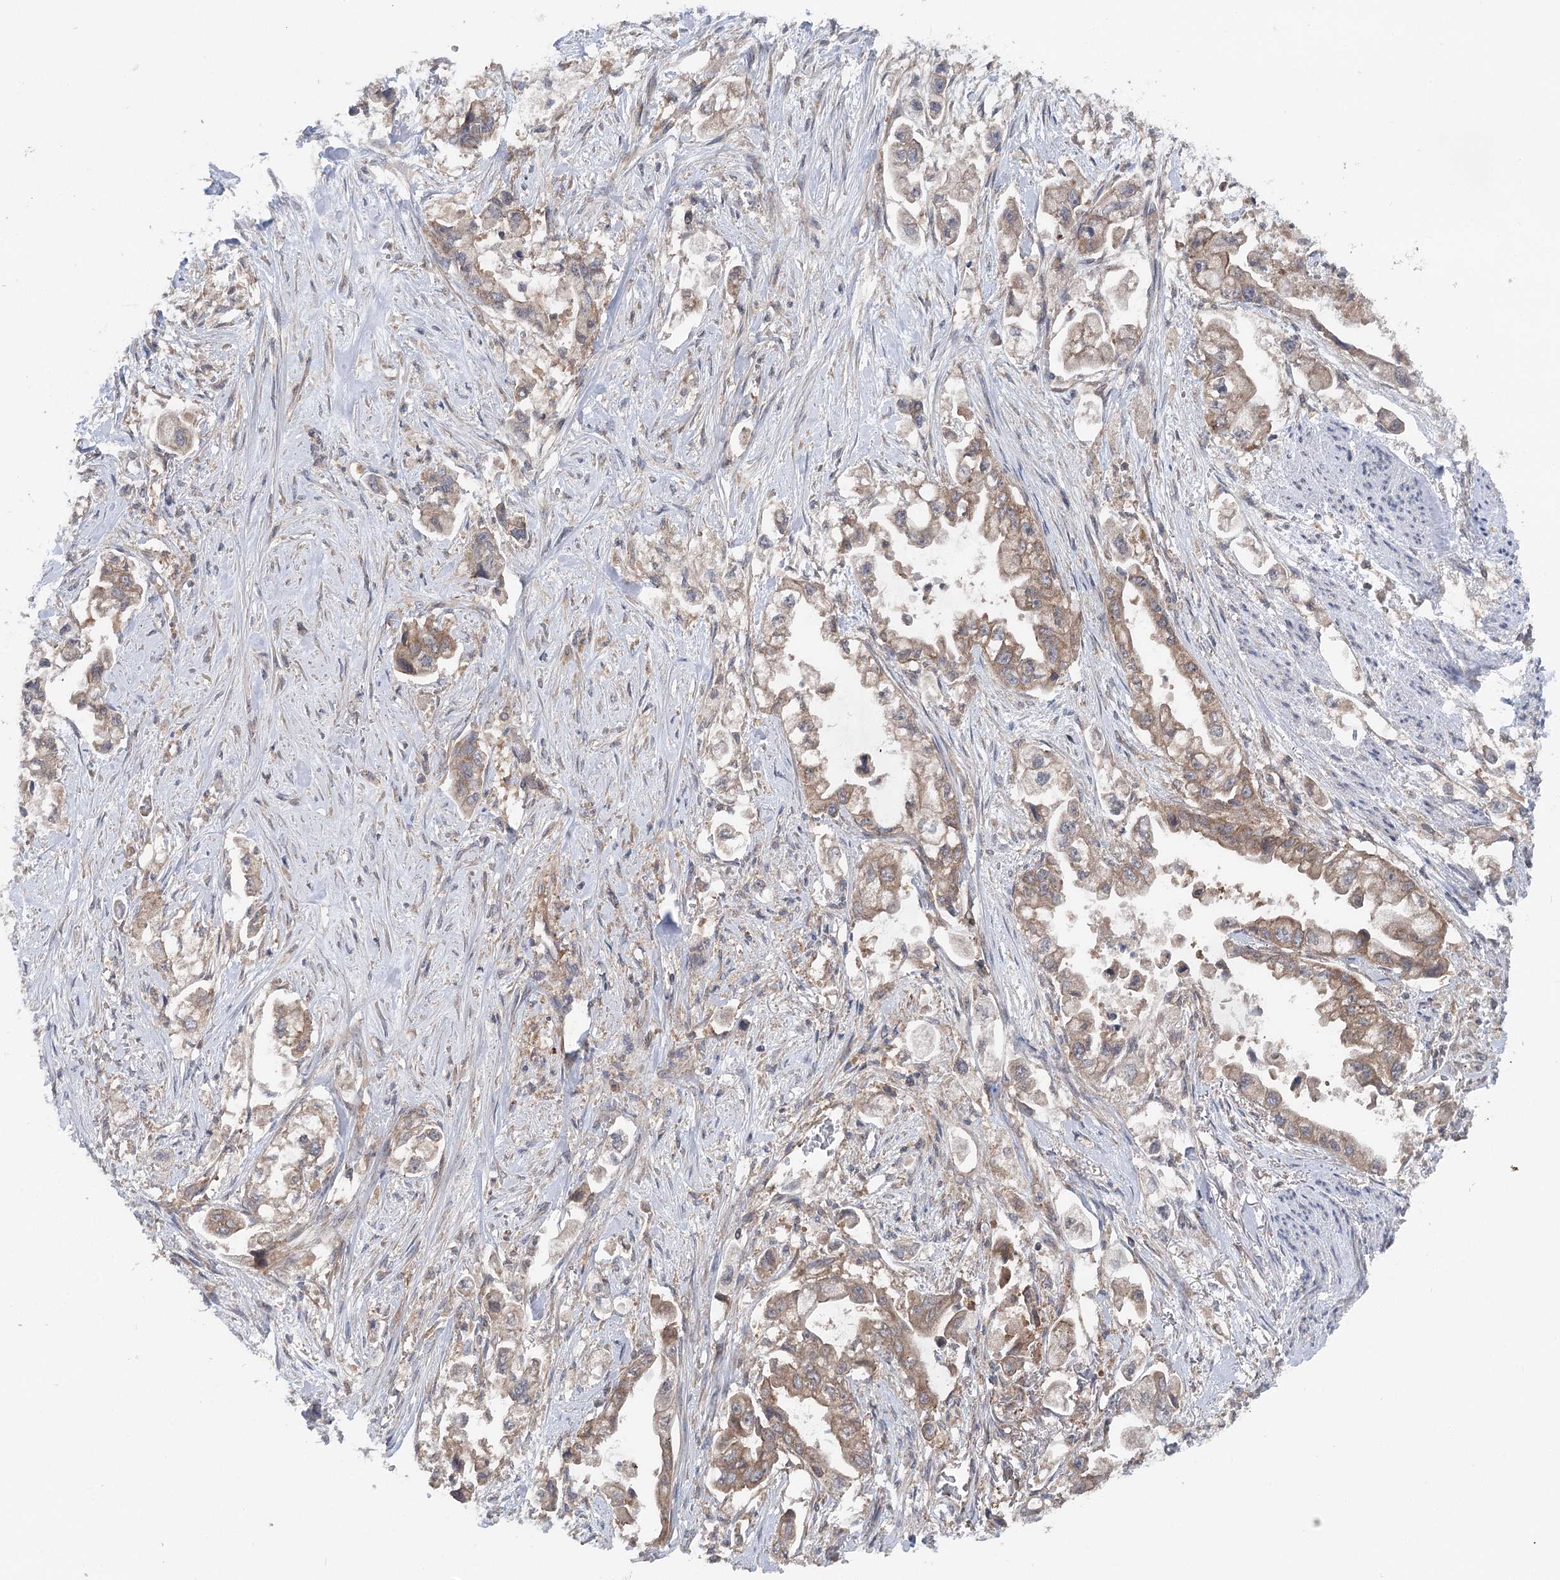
{"staining": {"intensity": "weak", "quantity": ">75%", "location": "cytoplasmic/membranous"}, "tissue": "stomach cancer", "cell_type": "Tumor cells", "image_type": "cancer", "snomed": [{"axis": "morphology", "description": "Adenocarcinoma, NOS"}, {"axis": "topography", "description": "Stomach"}], "caption": "Adenocarcinoma (stomach) stained with a protein marker reveals weak staining in tumor cells.", "gene": "PPP1R21", "patient": {"sex": "male", "age": 62}}